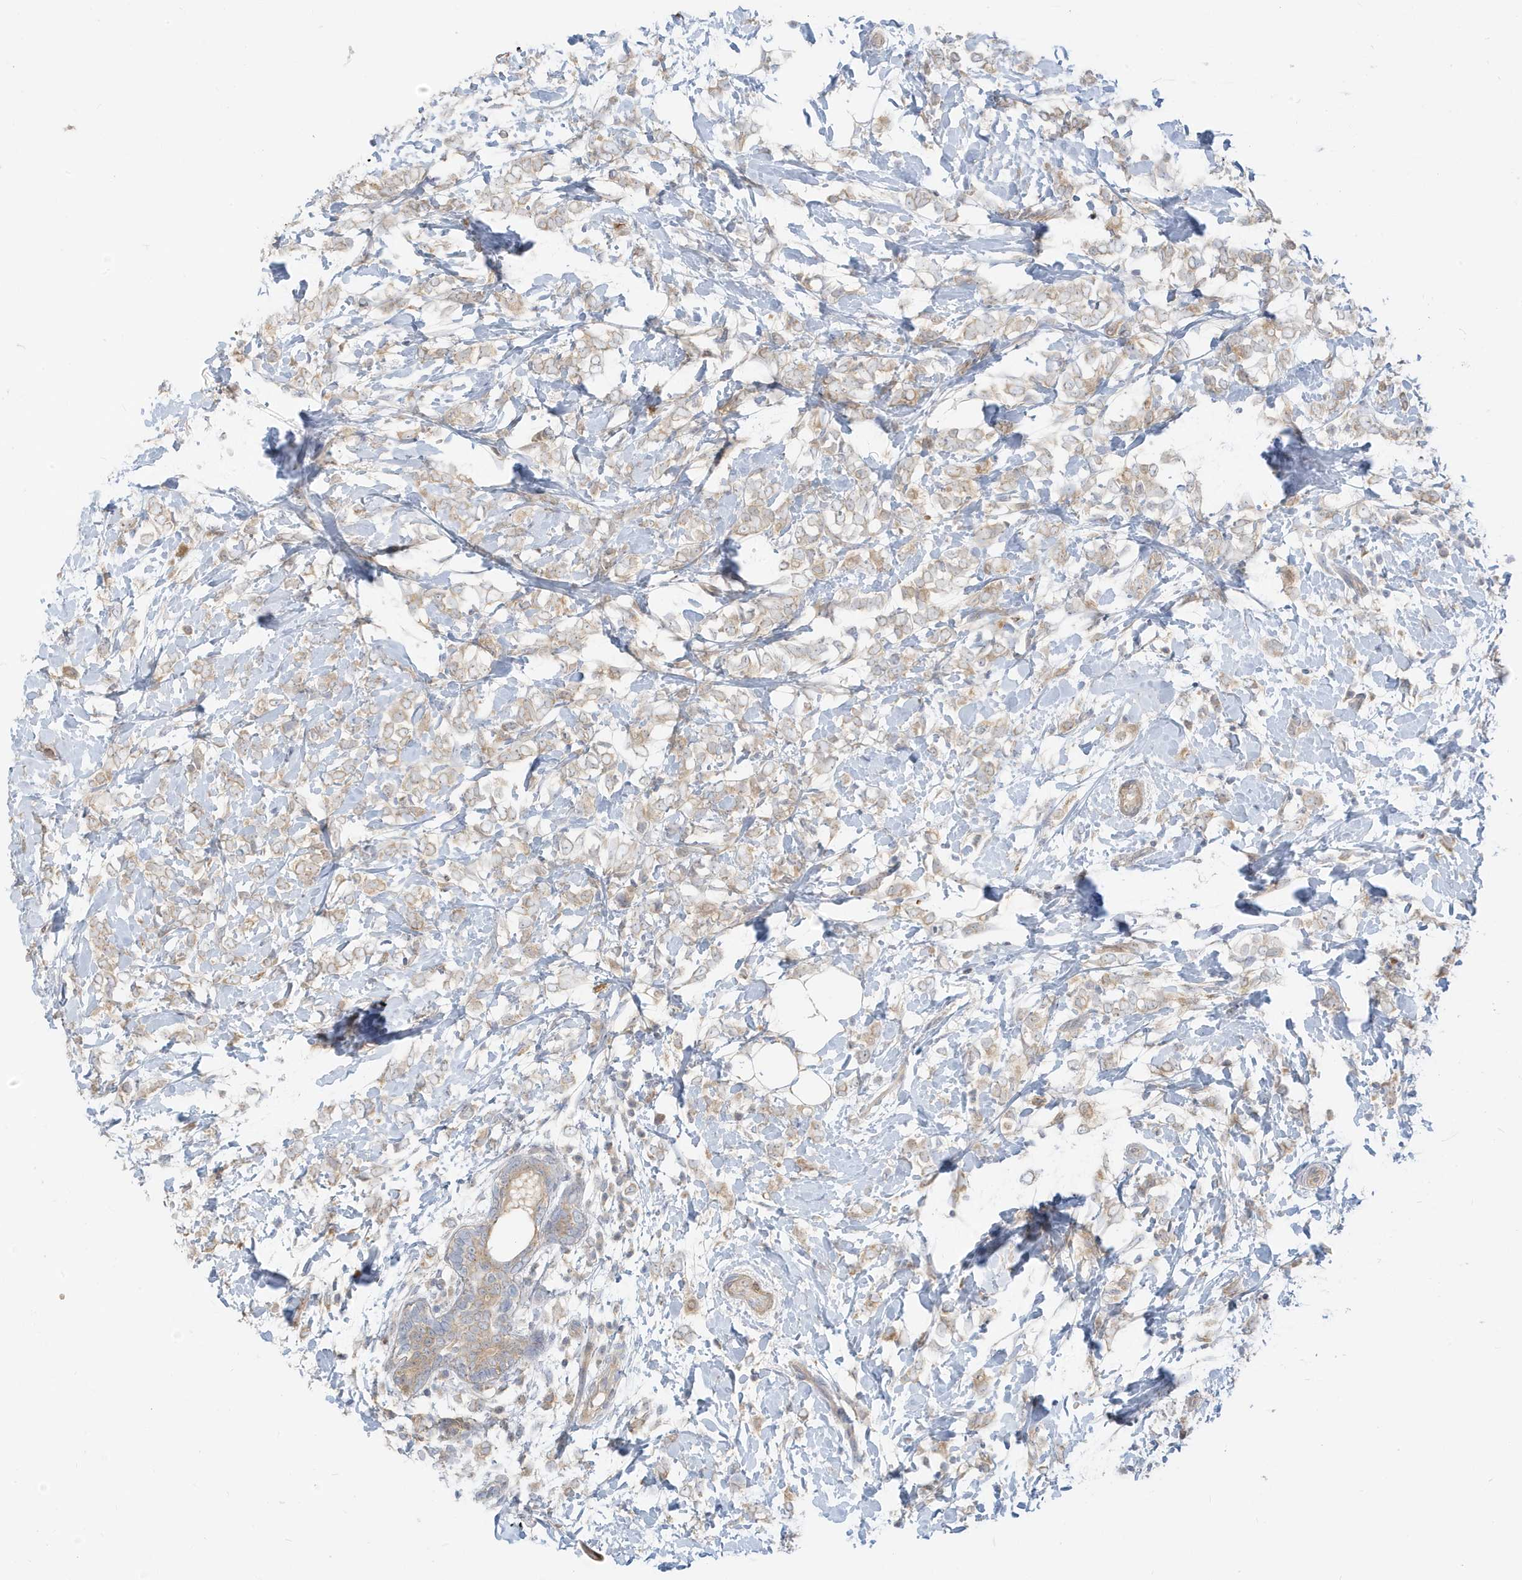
{"staining": {"intensity": "weak", "quantity": ">75%", "location": "cytoplasmic/membranous"}, "tissue": "breast cancer", "cell_type": "Tumor cells", "image_type": "cancer", "snomed": [{"axis": "morphology", "description": "Normal tissue, NOS"}, {"axis": "morphology", "description": "Lobular carcinoma"}, {"axis": "topography", "description": "Breast"}], "caption": "Protein expression analysis of human breast cancer (lobular carcinoma) reveals weak cytoplasmic/membranous expression in about >75% of tumor cells. Immunohistochemistry stains the protein of interest in brown and the nuclei are stained blue.", "gene": "MCOLN1", "patient": {"sex": "female", "age": 47}}